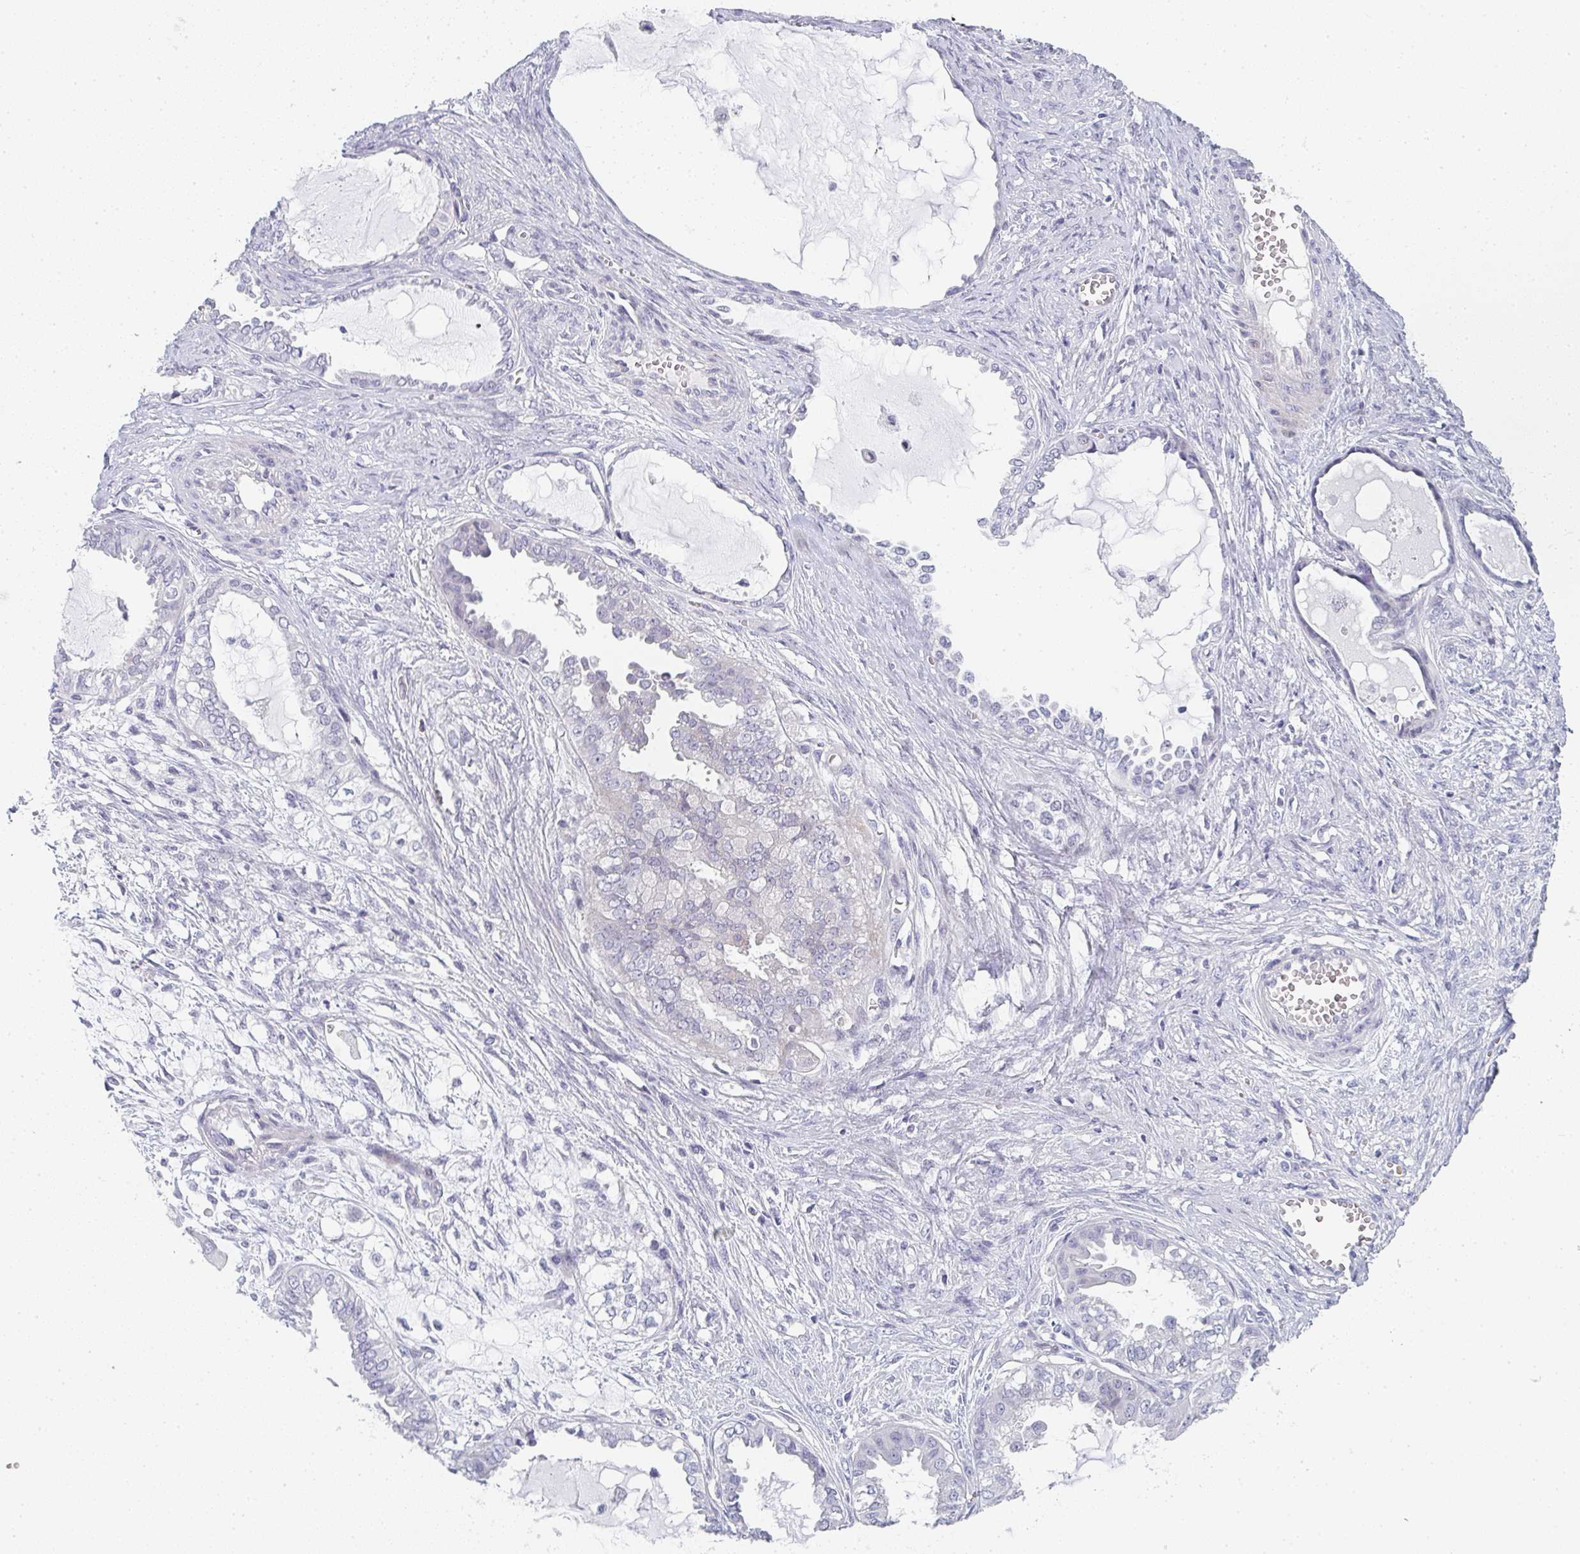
{"staining": {"intensity": "negative", "quantity": "none", "location": "none"}, "tissue": "ovarian cancer", "cell_type": "Tumor cells", "image_type": "cancer", "snomed": [{"axis": "morphology", "description": "Carcinoma, NOS"}, {"axis": "morphology", "description": "Carcinoma, endometroid"}, {"axis": "topography", "description": "Ovary"}], "caption": "Immunohistochemical staining of human ovarian cancer demonstrates no significant positivity in tumor cells.", "gene": "NEU2", "patient": {"sex": "female", "age": 50}}